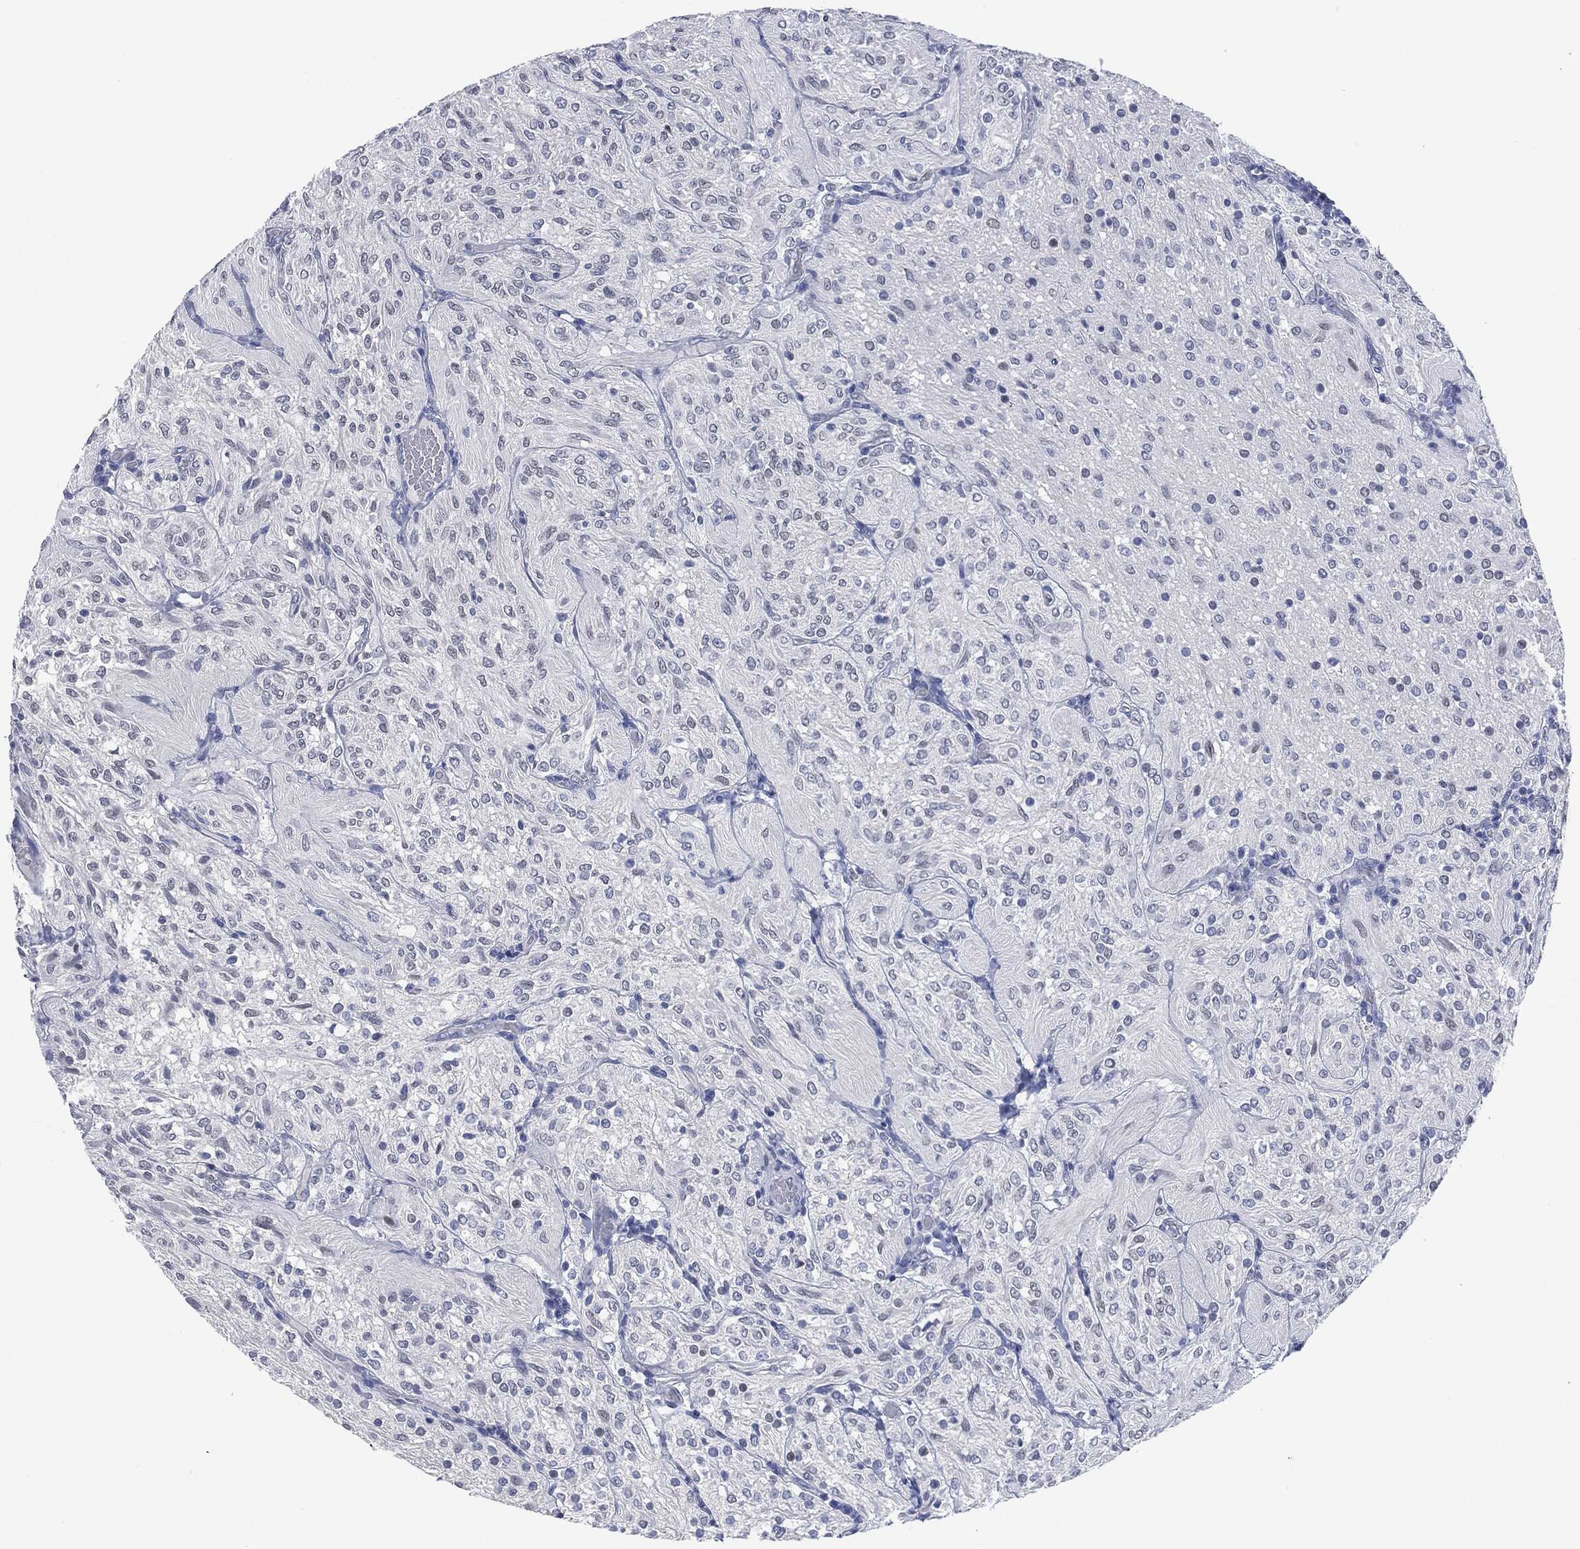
{"staining": {"intensity": "negative", "quantity": "none", "location": "none"}, "tissue": "glioma", "cell_type": "Tumor cells", "image_type": "cancer", "snomed": [{"axis": "morphology", "description": "Glioma, malignant, Low grade"}, {"axis": "topography", "description": "Brain"}], "caption": "Immunohistochemistry of human glioma exhibits no positivity in tumor cells. (Stains: DAB (3,3'-diaminobenzidine) immunohistochemistry (IHC) with hematoxylin counter stain, Microscopy: brightfield microscopy at high magnification).", "gene": "MUC16", "patient": {"sex": "male", "age": 3}}